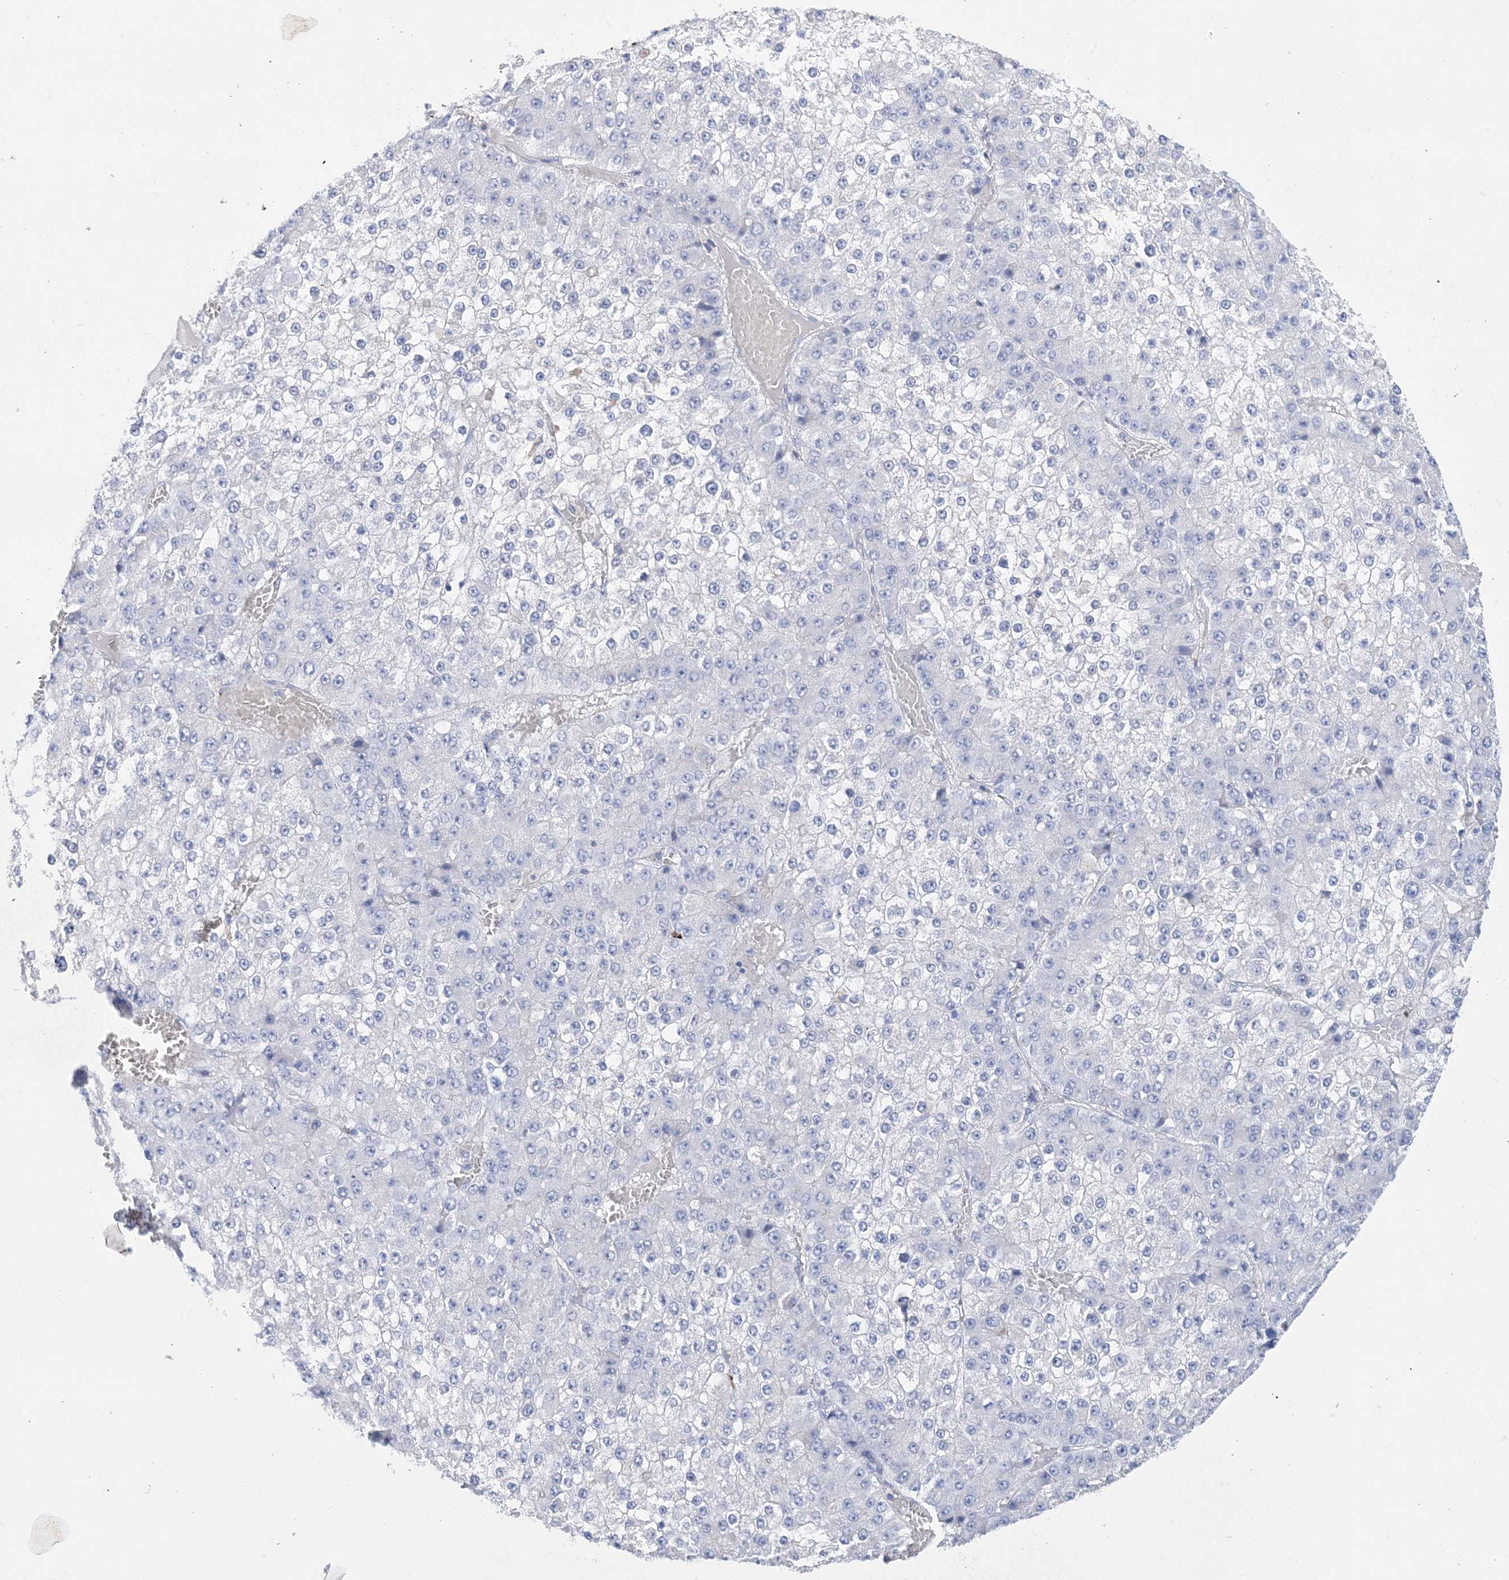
{"staining": {"intensity": "negative", "quantity": "none", "location": "none"}, "tissue": "liver cancer", "cell_type": "Tumor cells", "image_type": "cancer", "snomed": [{"axis": "morphology", "description": "Carcinoma, Hepatocellular, NOS"}, {"axis": "topography", "description": "Liver"}], "caption": "IHC of human liver cancer displays no expression in tumor cells.", "gene": "SH3YL1", "patient": {"sex": "female", "age": 73}}